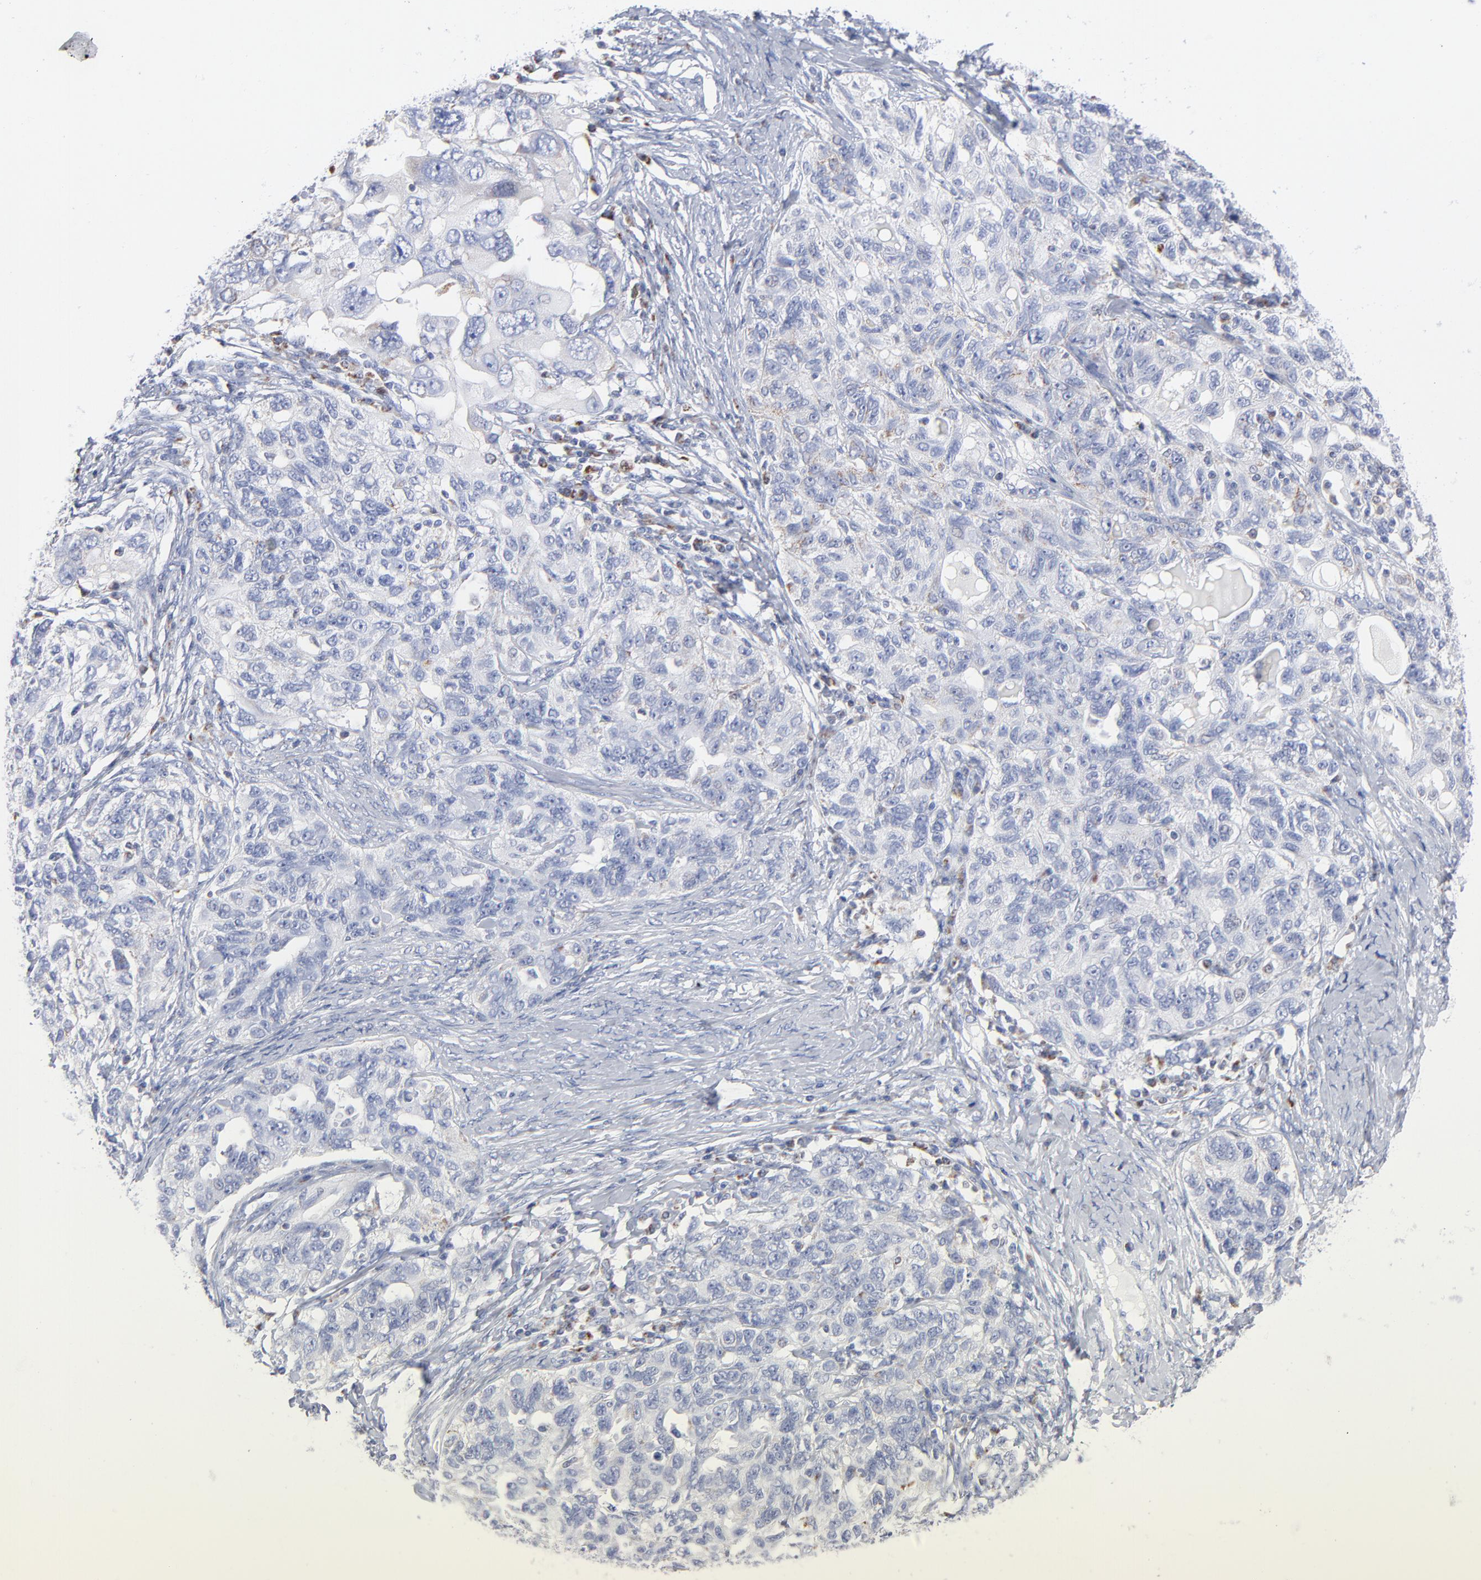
{"staining": {"intensity": "negative", "quantity": "none", "location": "none"}, "tissue": "ovarian cancer", "cell_type": "Tumor cells", "image_type": "cancer", "snomed": [{"axis": "morphology", "description": "Cystadenocarcinoma, serous, NOS"}, {"axis": "topography", "description": "Ovary"}], "caption": "IHC photomicrograph of human ovarian cancer stained for a protein (brown), which exhibits no expression in tumor cells. Nuclei are stained in blue.", "gene": "CHCHD10", "patient": {"sex": "female", "age": 82}}